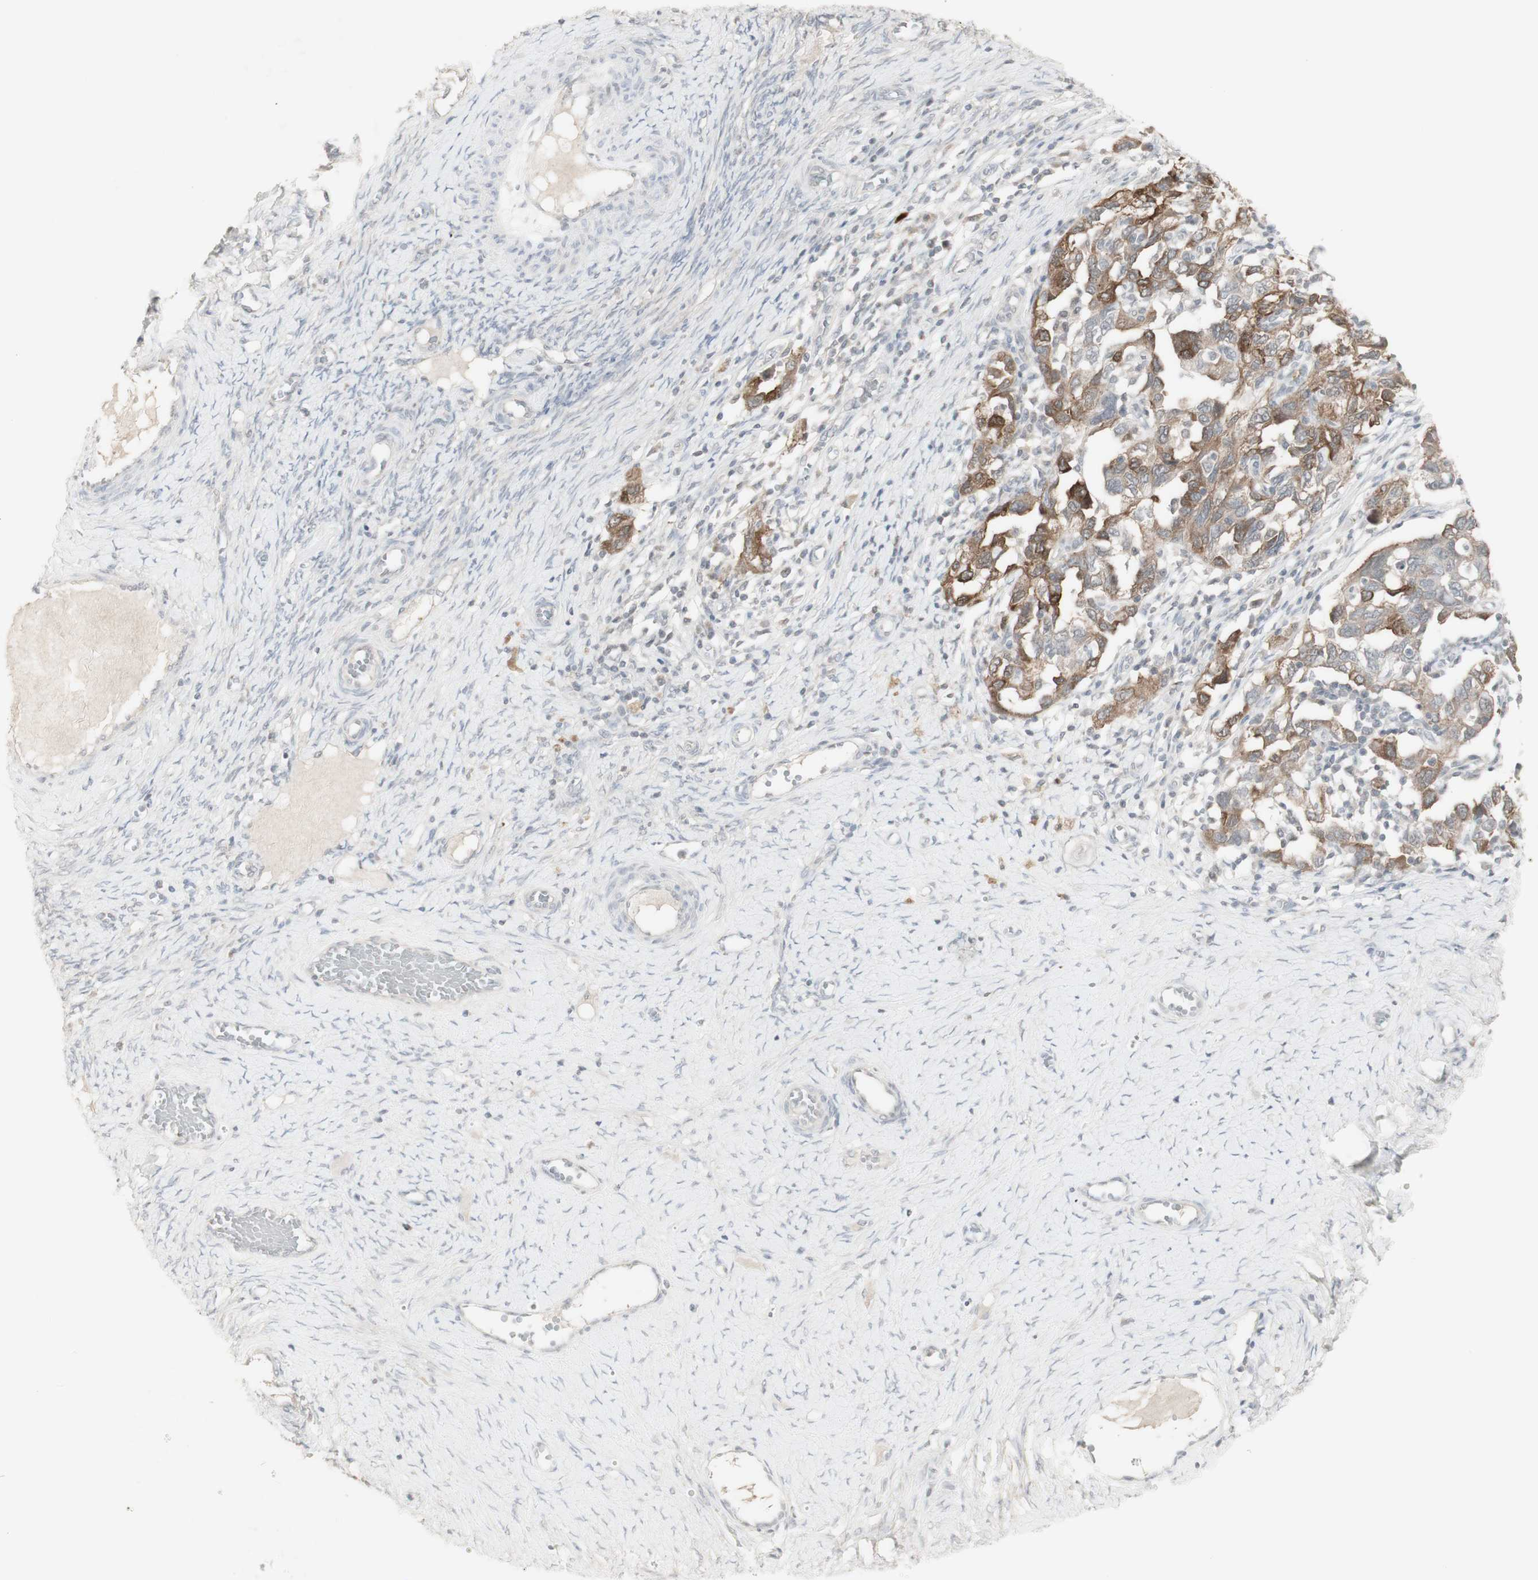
{"staining": {"intensity": "moderate", "quantity": "25%-75%", "location": "cytoplasmic/membranous"}, "tissue": "ovarian cancer", "cell_type": "Tumor cells", "image_type": "cancer", "snomed": [{"axis": "morphology", "description": "Carcinoma, NOS"}, {"axis": "morphology", "description": "Cystadenocarcinoma, serous, NOS"}, {"axis": "topography", "description": "Ovary"}], "caption": "Approximately 25%-75% of tumor cells in ovarian serous cystadenocarcinoma exhibit moderate cytoplasmic/membranous protein positivity as visualized by brown immunohistochemical staining.", "gene": "C1orf116", "patient": {"sex": "female", "age": 69}}